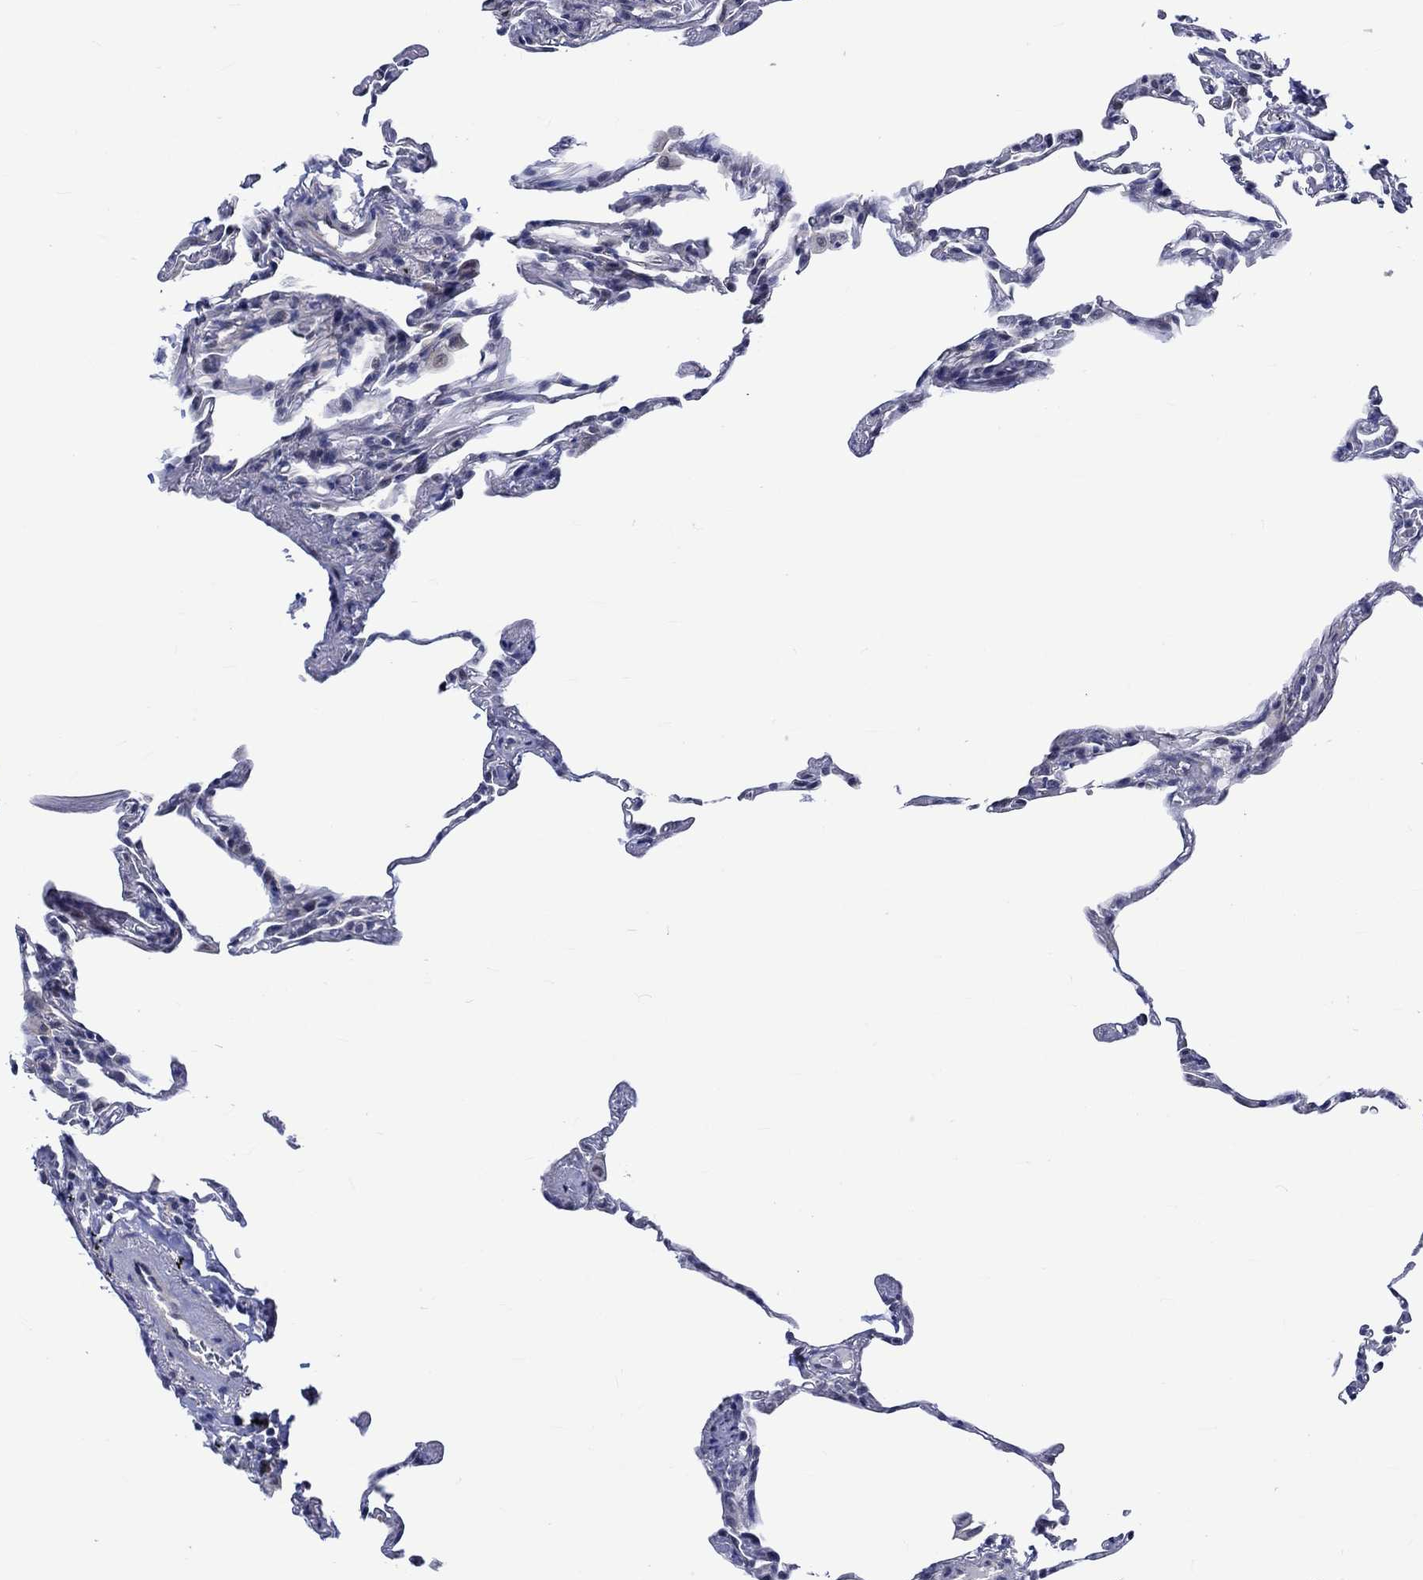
{"staining": {"intensity": "negative", "quantity": "none", "location": "none"}, "tissue": "lung", "cell_type": "Alveolar cells", "image_type": "normal", "snomed": [{"axis": "morphology", "description": "Normal tissue, NOS"}, {"axis": "topography", "description": "Lung"}], "caption": "IHC histopathology image of unremarkable lung: human lung stained with DAB (3,3'-diaminobenzidine) reveals no significant protein positivity in alveolar cells. The staining was performed using DAB to visualize the protein expression in brown, while the nuclei were stained in blue with hematoxylin (Magnification: 20x).", "gene": "E2F8", "patient": {"sex": "female", "age": 57}}